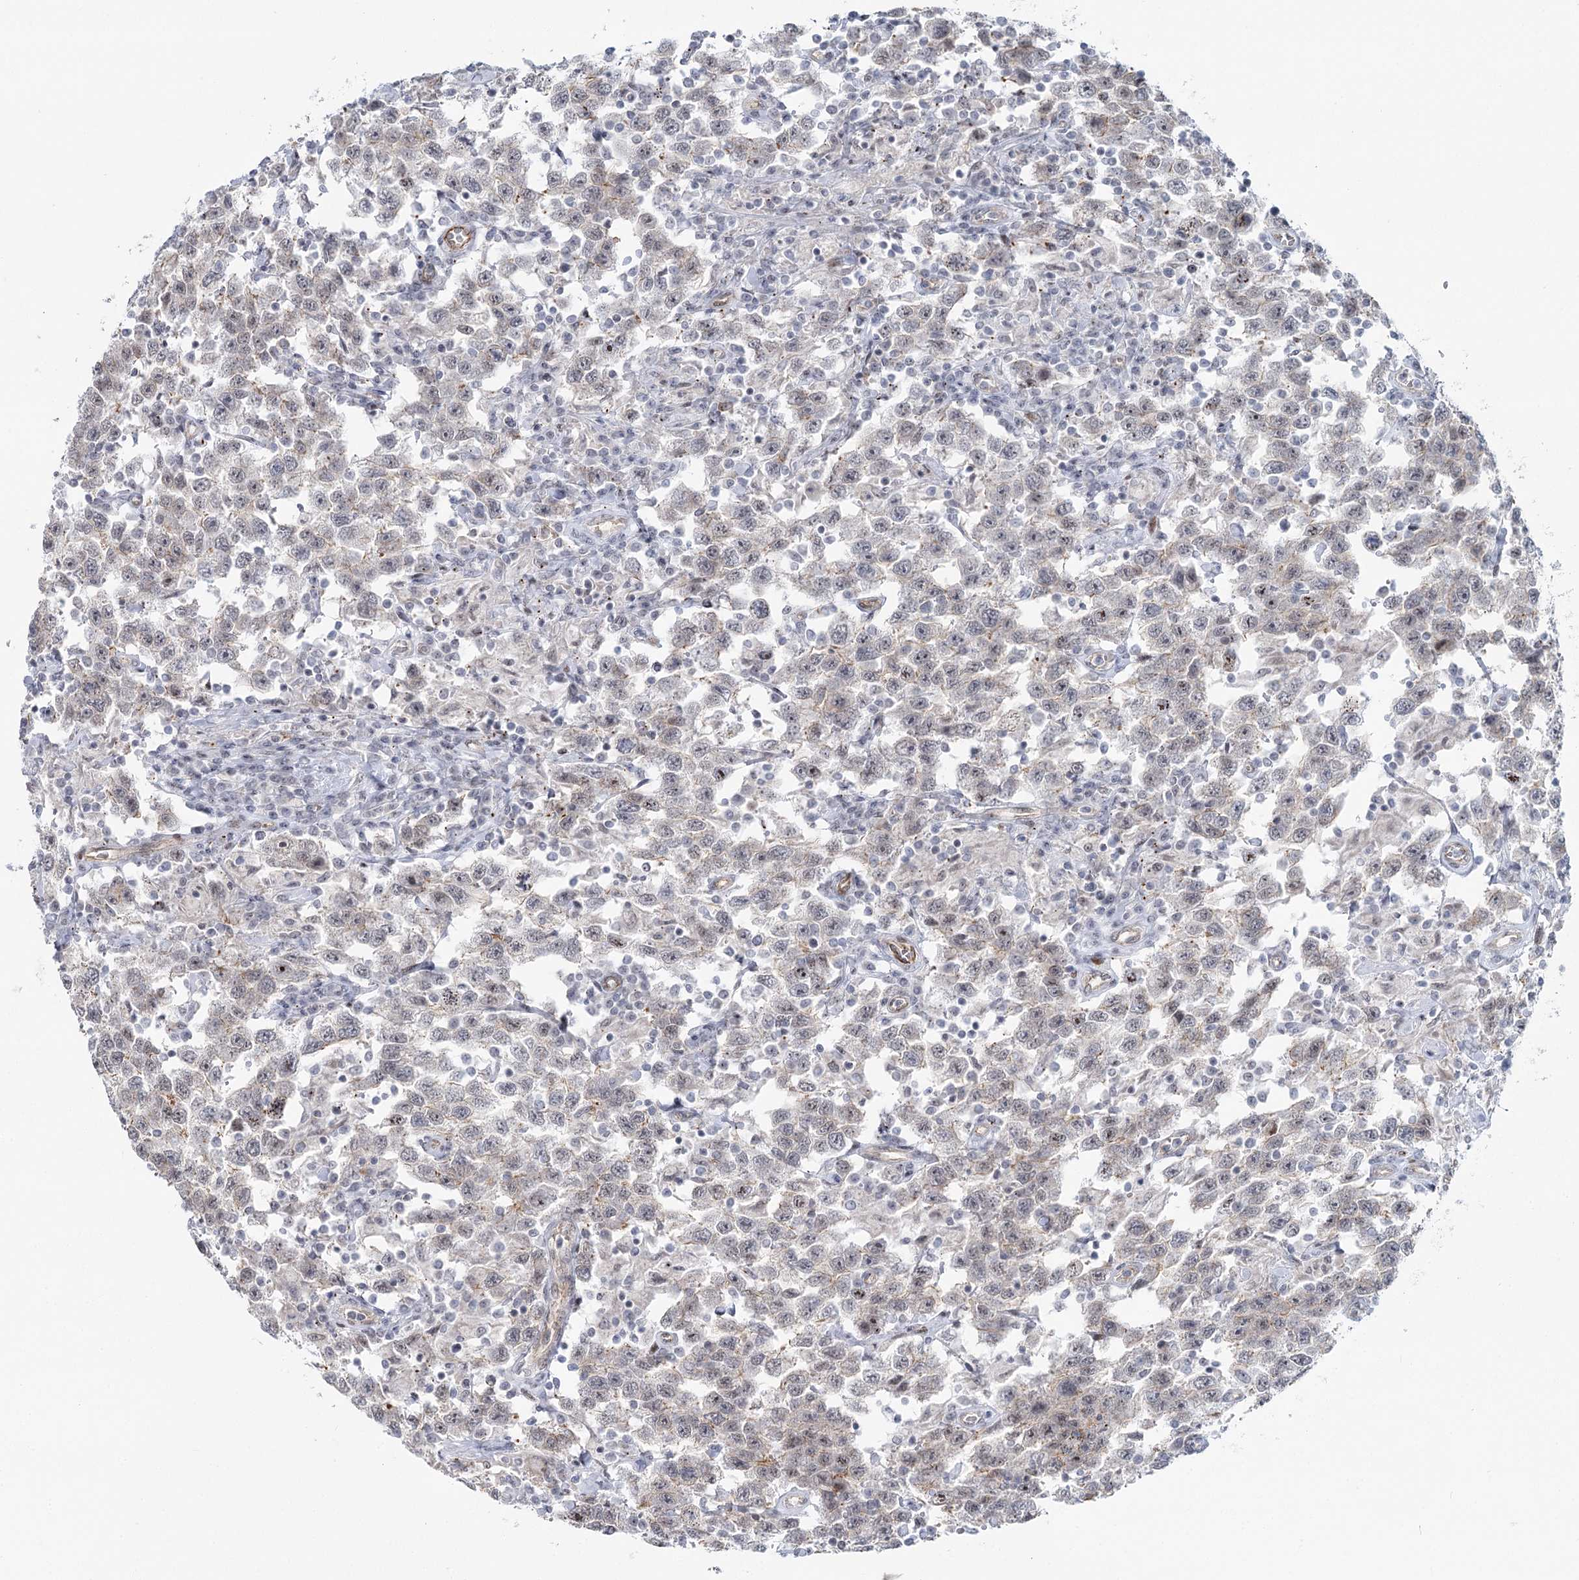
{"staining": {"intensity": "weak", "quantity": "<25%", "location": "cytoplasmic/membranous,nuclear"}, "tissue": "testis cancer", "cell_type": "Tumor cells", "image_type": "cancer", "snomed": [{"axis": "morphology", "description": "Seminoma, NOS"}, {"axis": "topography", "description": "Testis"}], "caption": "The immunohistochemistry (IHC) image has no significant positivity in tumor cells of testis cancer (seminoma) tissue. (DAB (3,3'-diaminobenzidine) immunohistochemistry, high magnification).", "gene": "ABHD8", "patient": {"sex": "male", "age": 41}}